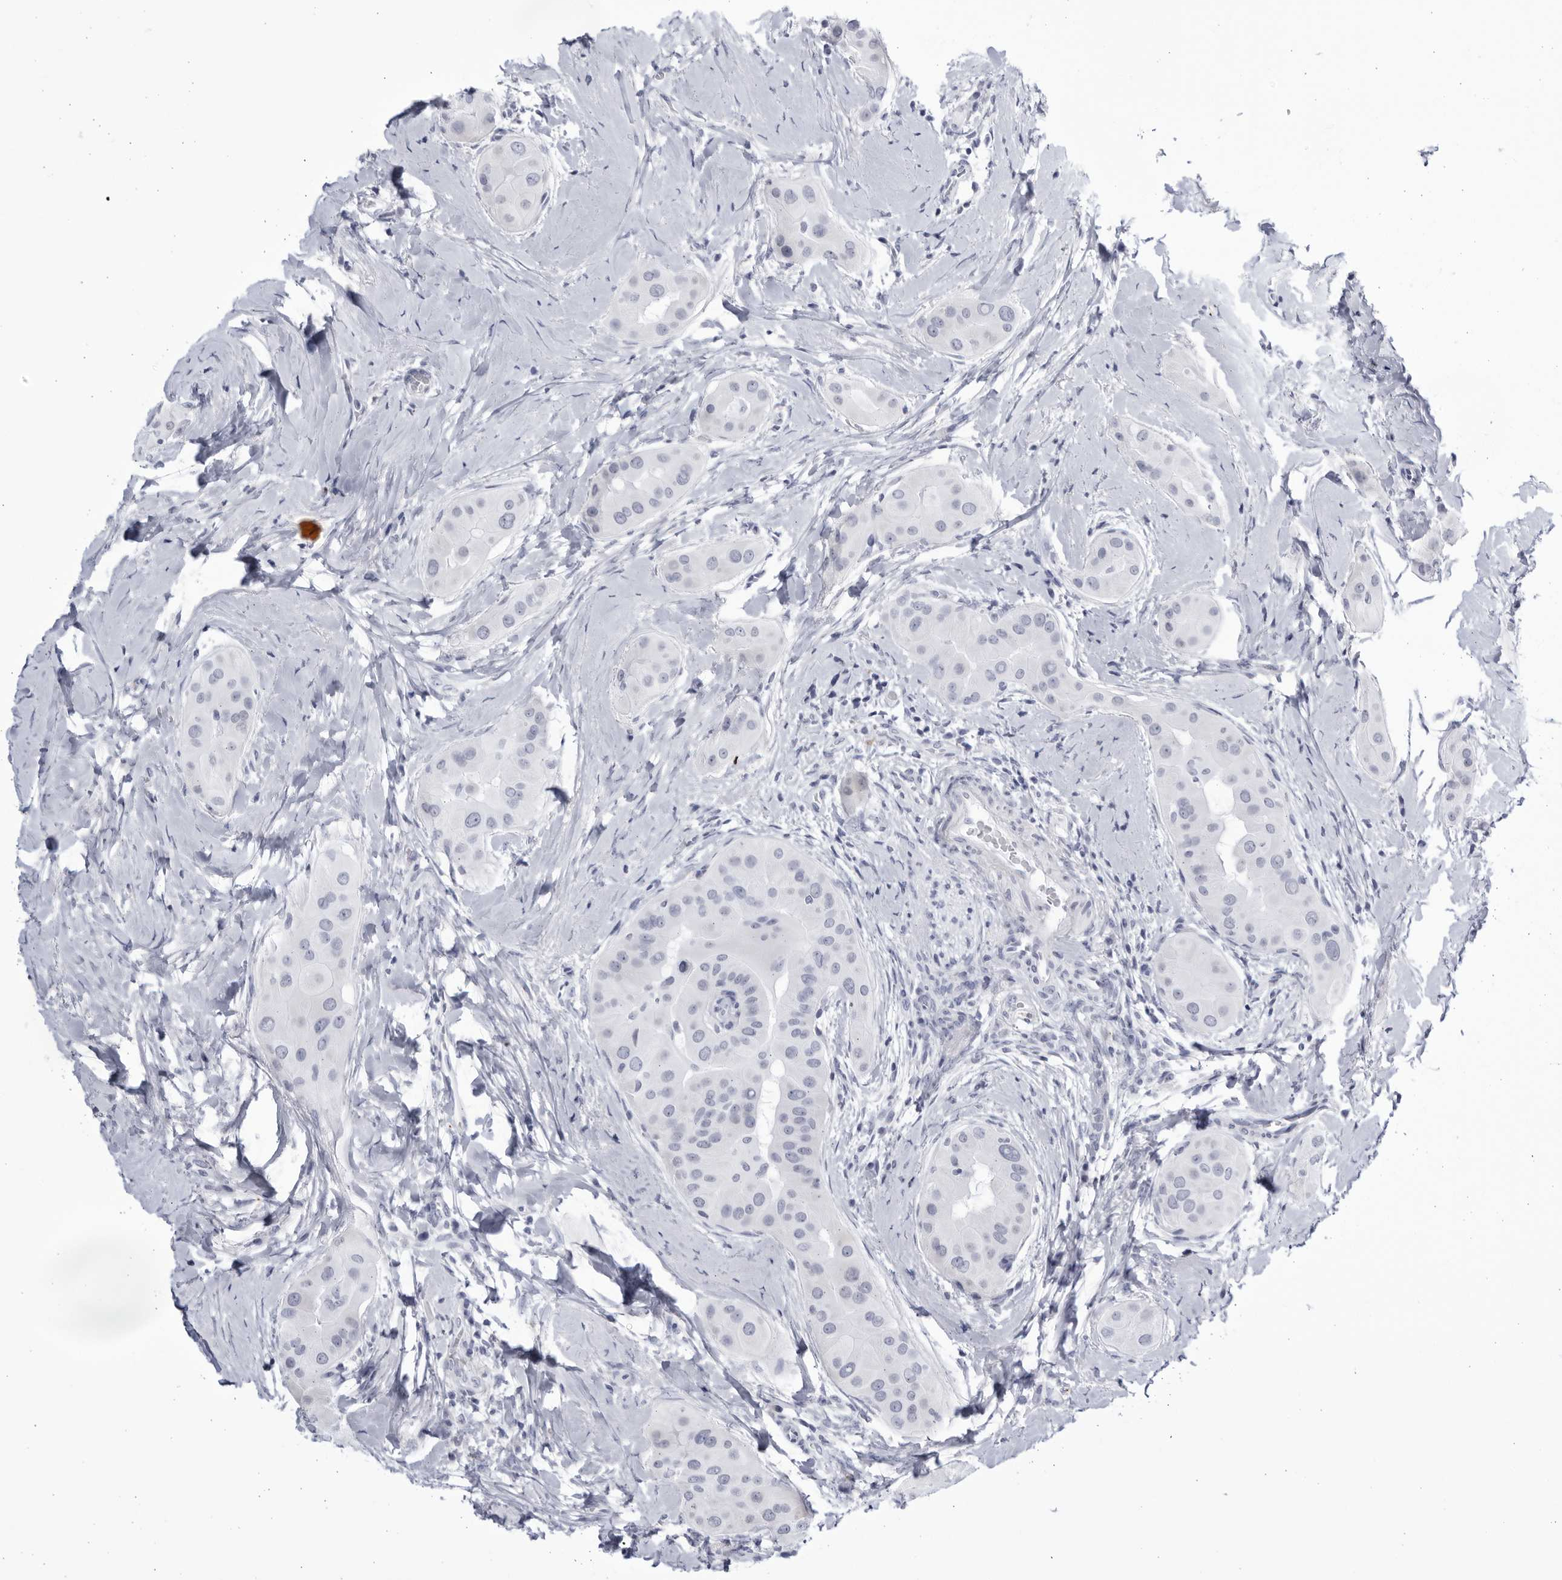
{"staining": {"intensity": "negative", "quantity": "none", "location": "none"}, "tissue": "thyroid cancer", "cell_type": "Tumor cells", "image_type": "cancer", "snomed": [{"axis": "morphology", "description": "Papillary adenocarcinoma, NOS"}, {"axis": "topography", "description": "Thyroid gland"}], "caption": "Thyroid papillary adenocarcinoma was stained to show a protein in brown. There is no significant staining in tumor cells. The staining was performed using DAB (3,3'-diaminobenzidine) to visualize the protein expression in brown, while the nuclei were stained in blue with hematoxylin (Magnification: 20x).", "gene": "CCDC181", "patient": {"sex": "male", "age": 33}}